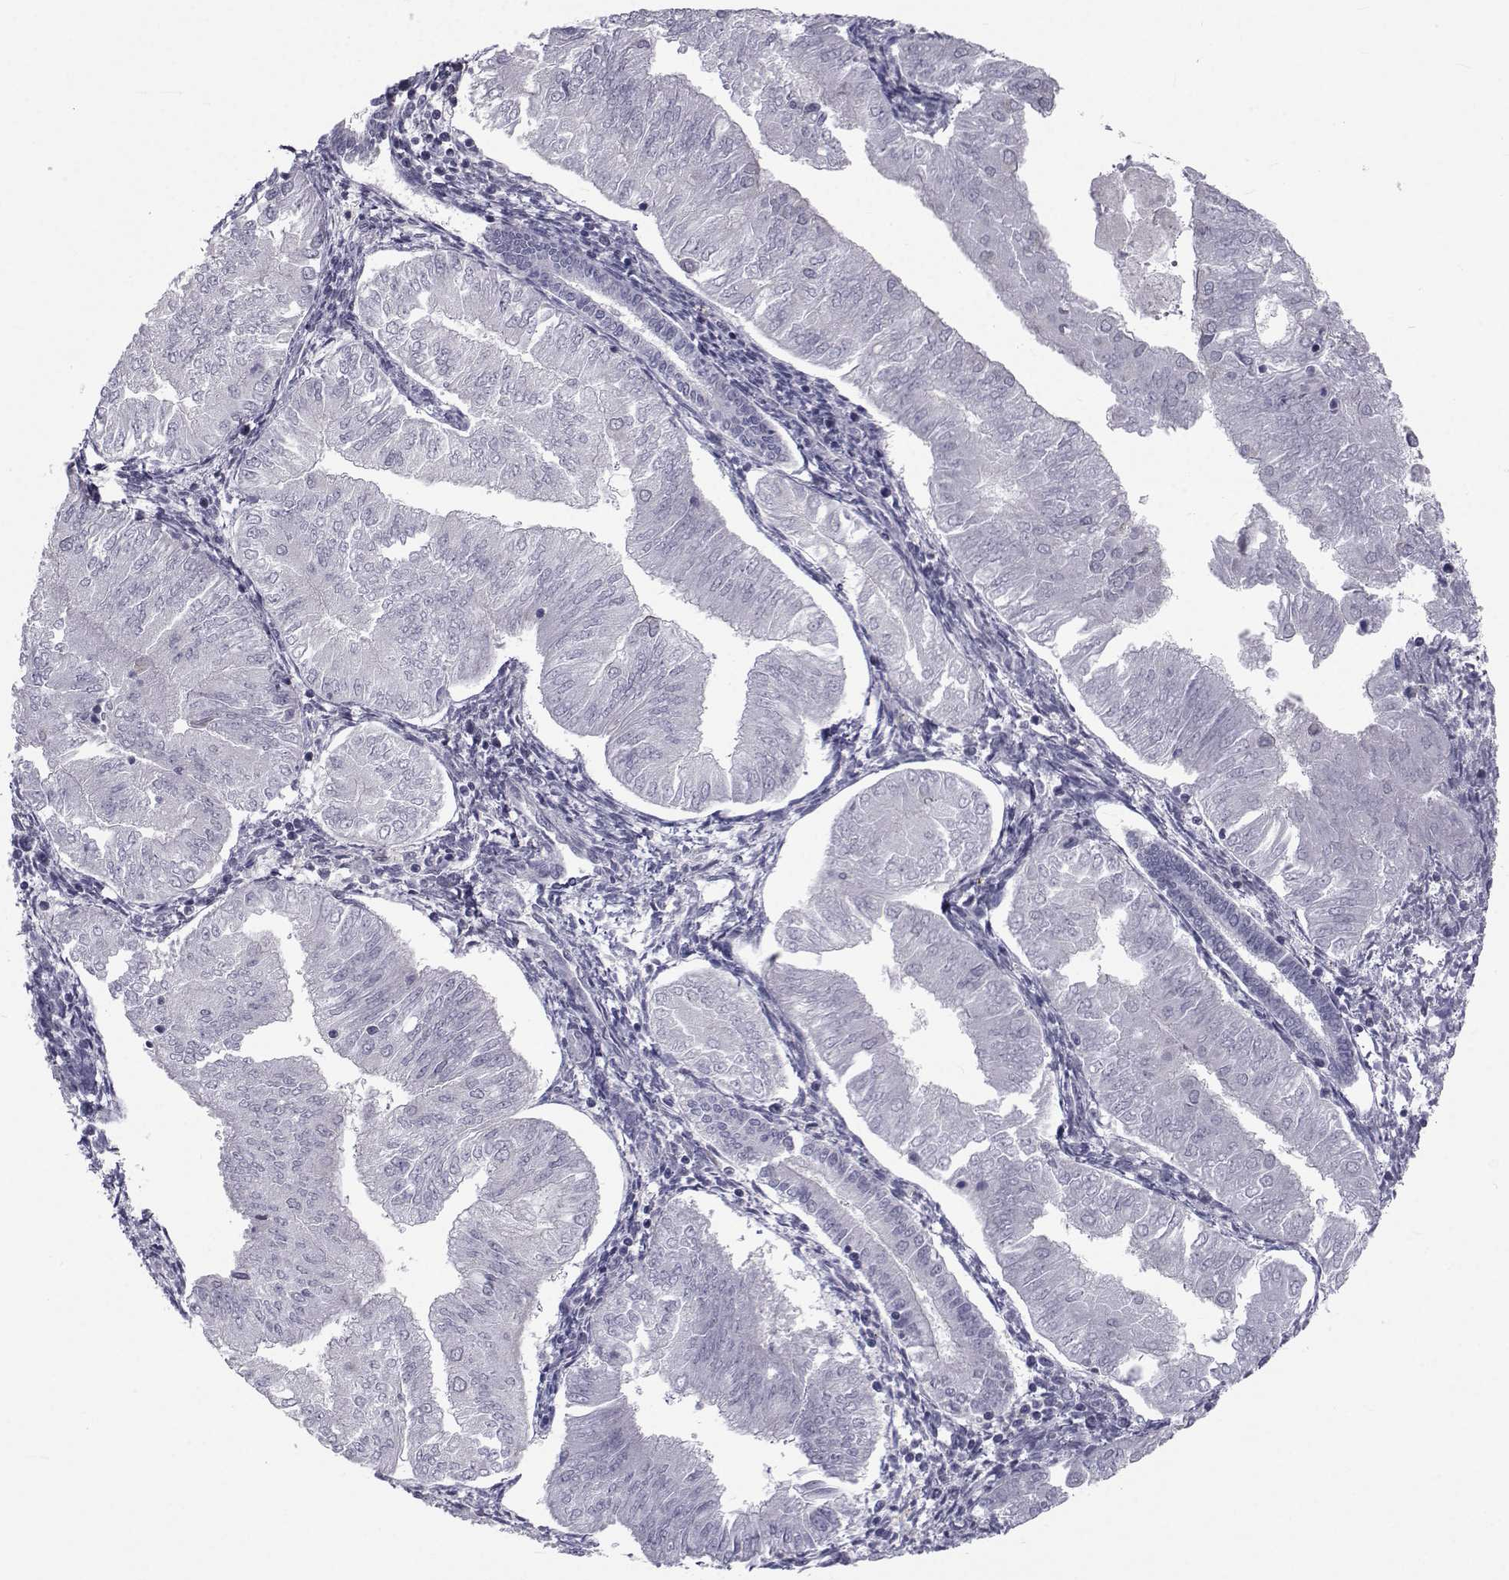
{"staining": {"intensity": "negative", "quantity": "none", "location": "none"}, "tissue": "endometrial cancer", "cell_type": "Tumor cells", "image_type": "cancer", "snomed": [{"axis": "morphology", "description": "Adenocarcinoma, NOS"}, {"axis": "topography", "description": "Endometrium"}], "caption": "The photomicrograph reveals no staining of tumor cells in endometrial cancer.", "gene": "FDXR", "patient": {"sex": "female", "age": 53}}